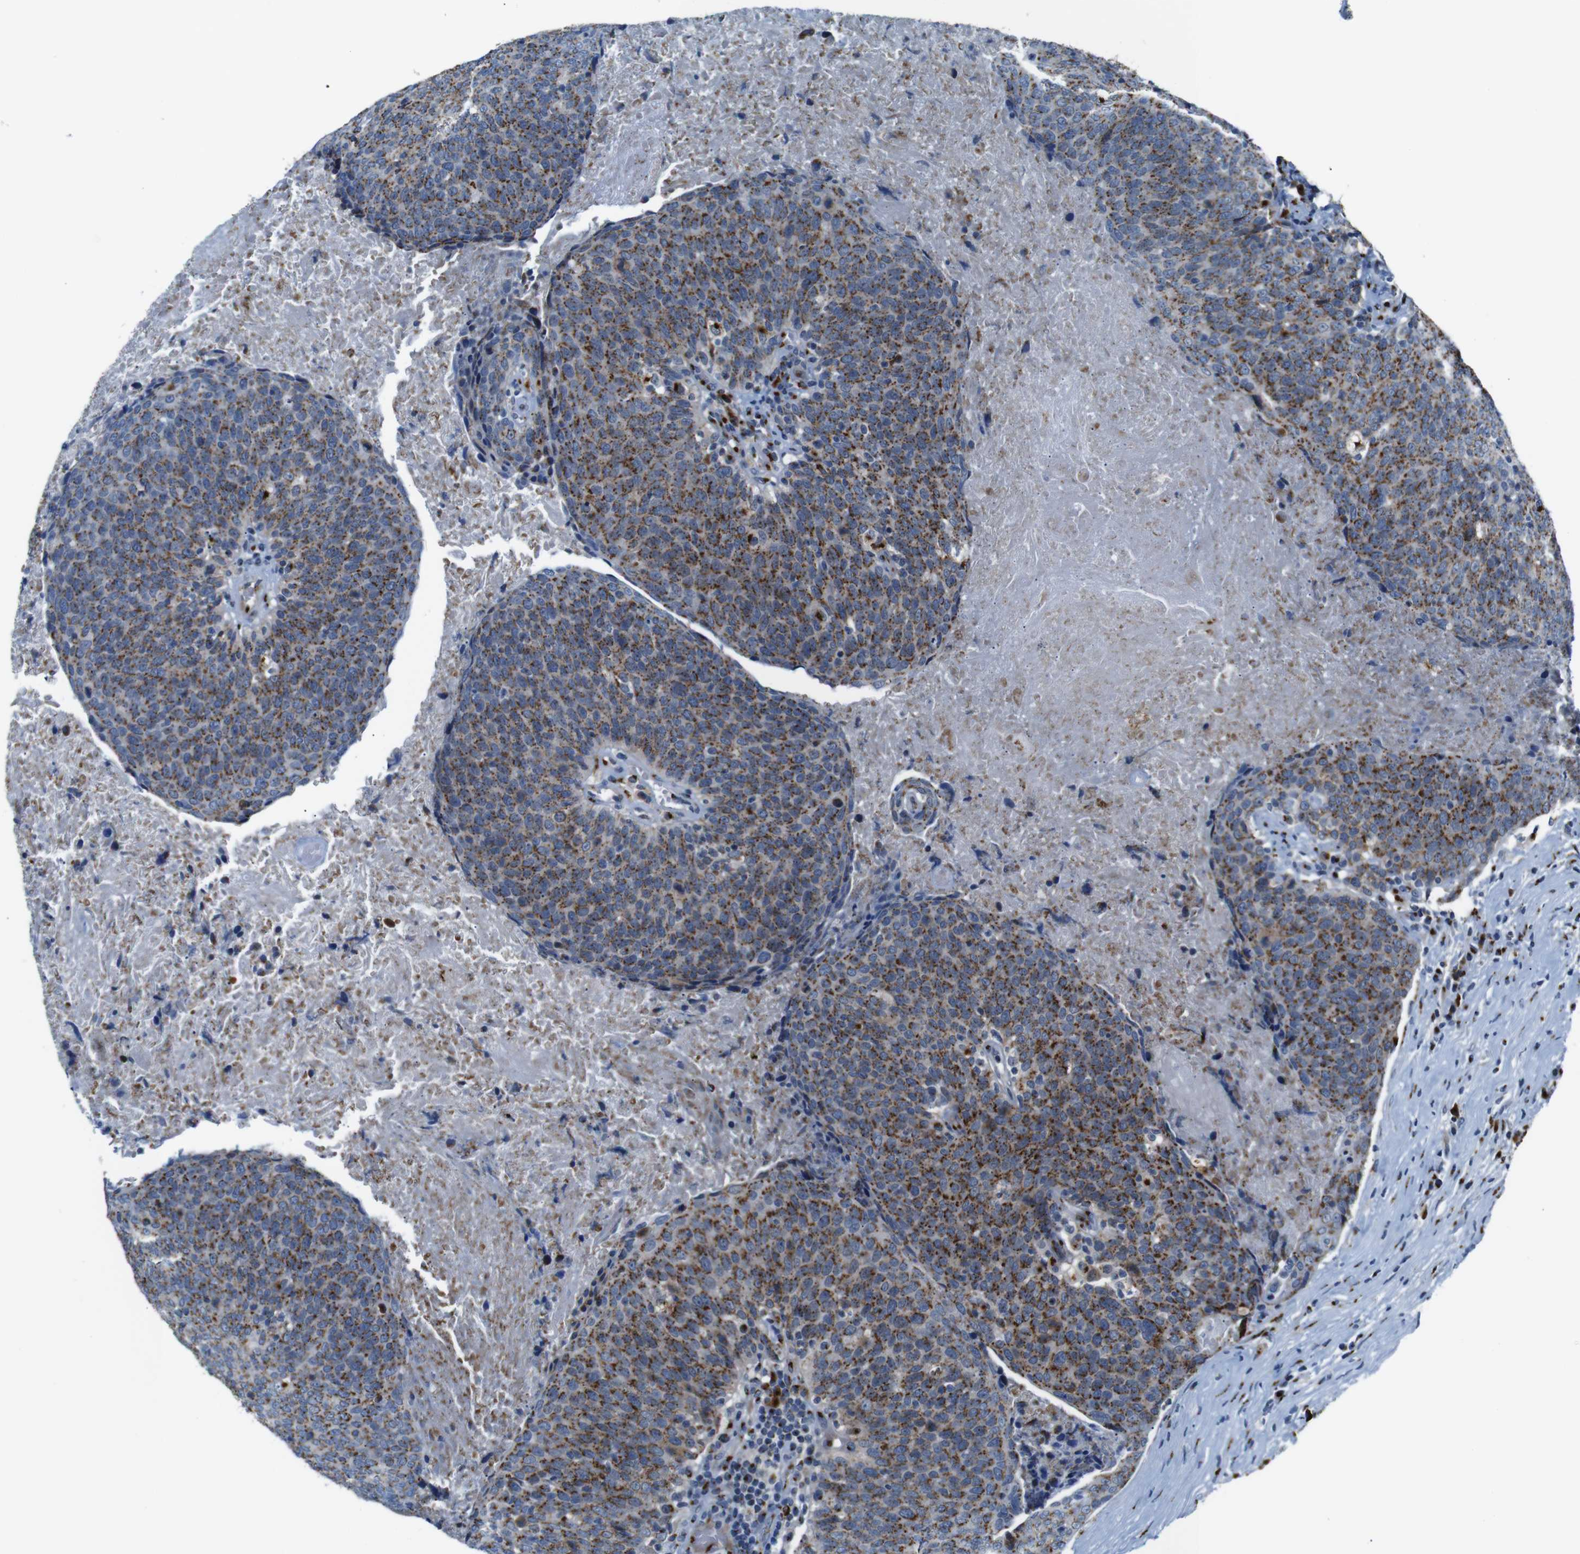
{"staining": {"intensity": "moderate", "quantity": ">75%", "location": "cytoplasmic/membranous"}, "tissue": "head and neck cancer", "cell_type": "Tumor cells", "image_type": "cancer", "snomed": [{"axis": "morphology", "description": "Squamous cell carcinoma, NOS"}, {"axis": "morphology", "description": "Squamous cell carcinoma, metastatic, NOS"}, {"axis": "topography", "description": "Lymph node"}, {"axis": "topography", "description": "Head-Neck"}], "caption": "Immunohistochemical staining of human head and neck squamous cell carcinoma reveals moderate cytoplasmic/membranous protein staining in approximately >75% of tumor cells.", "gene": "TGOLN2", "patient": {"sex": "male", "age": 62}}